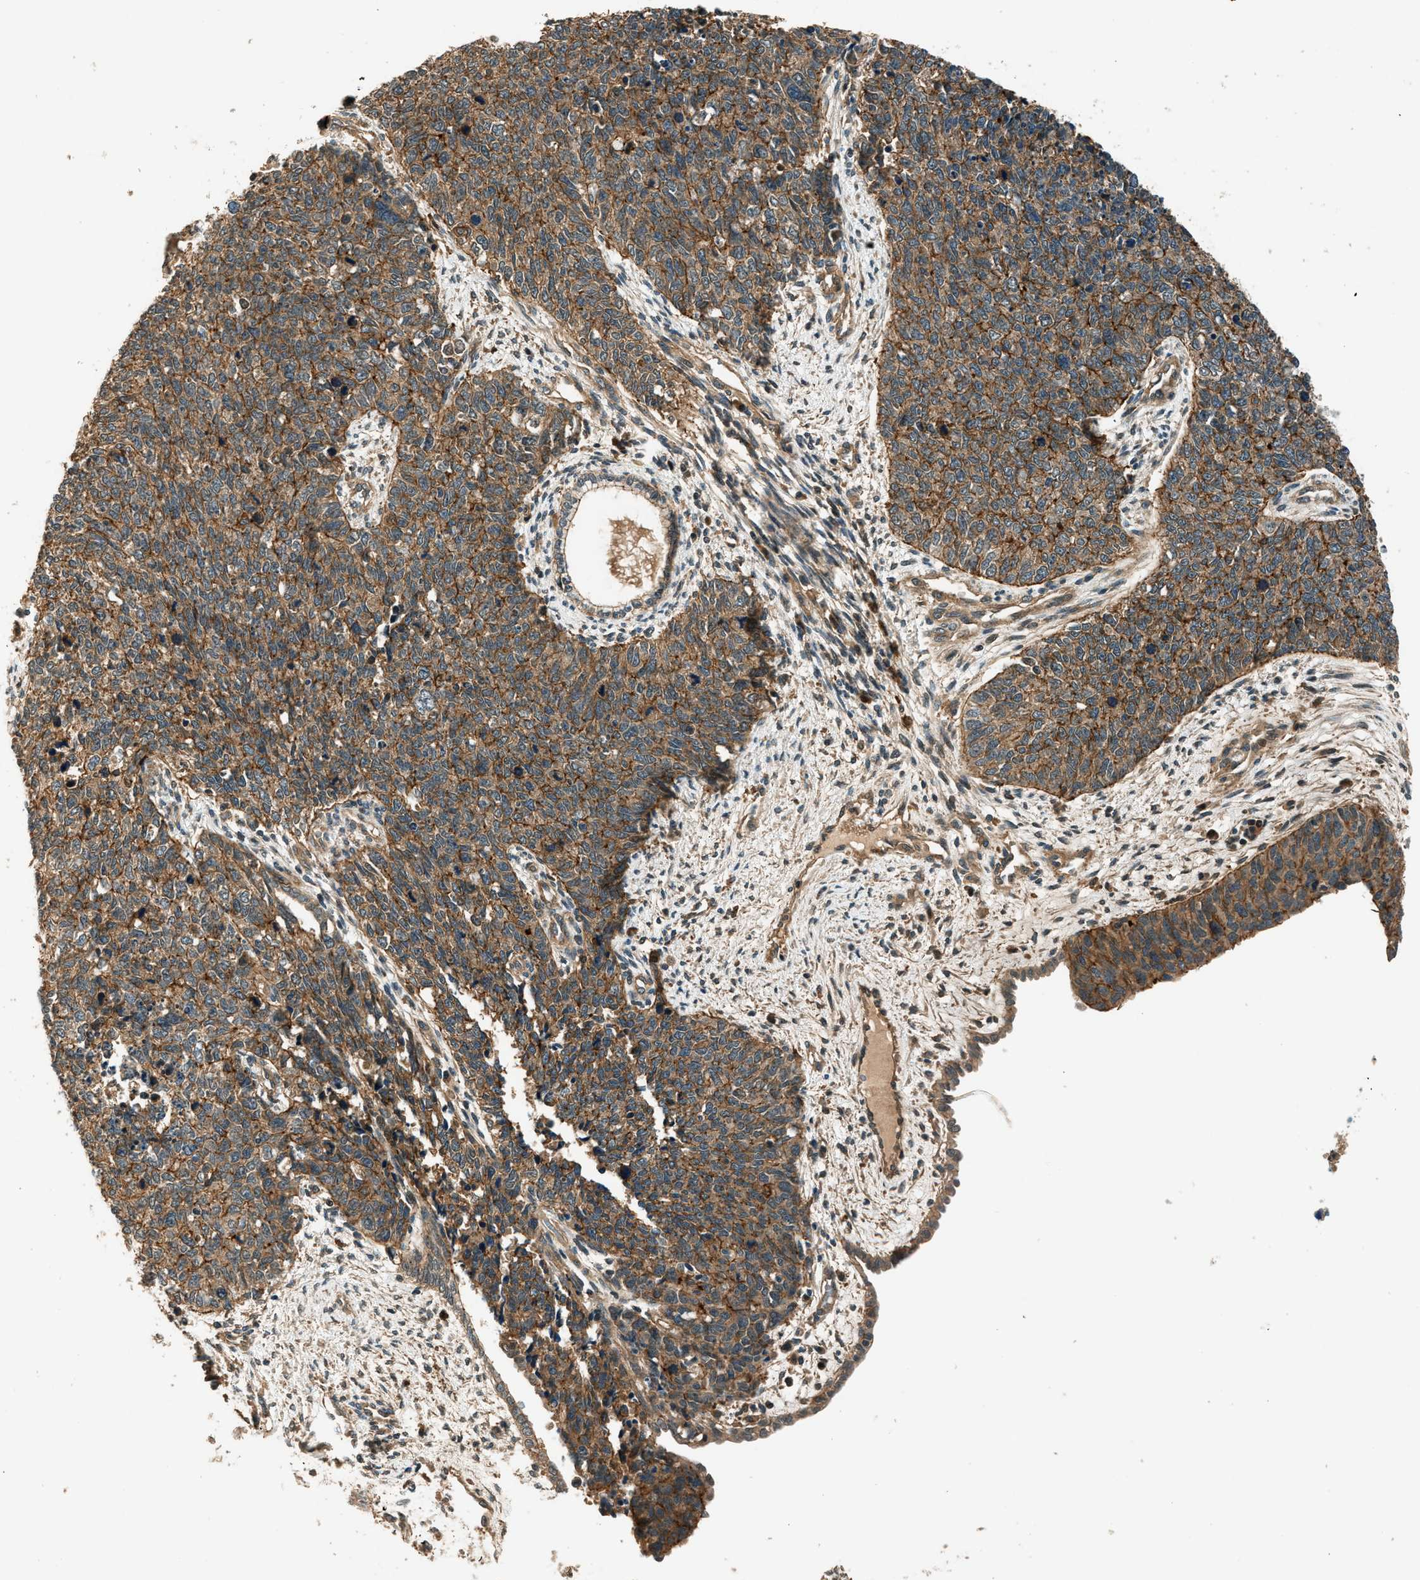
{"staining": {"intensity": "moderate", "quantity": ">75%", "location": "cytoplasmic/membranous"}, "tissue": "cervical cancer", "cell_type": "Tumor cells", "image_type": "cancer", "snomed": [{"axis": "morphology", "description": "Squamous cell carcinoma, NOS"}, {"axis": "topography", "description": "Cervix"}], "caption": "This photomicrograph displays immunohistochemistry (IHC) staining of human squamous cell carcinoma (cervical), with medium moderate cytoplasmic/membranous expression in approximately >75% of tumor cells.", "gene": "ARHGEF11", "patient": {"sex": "female", "age": 63}}